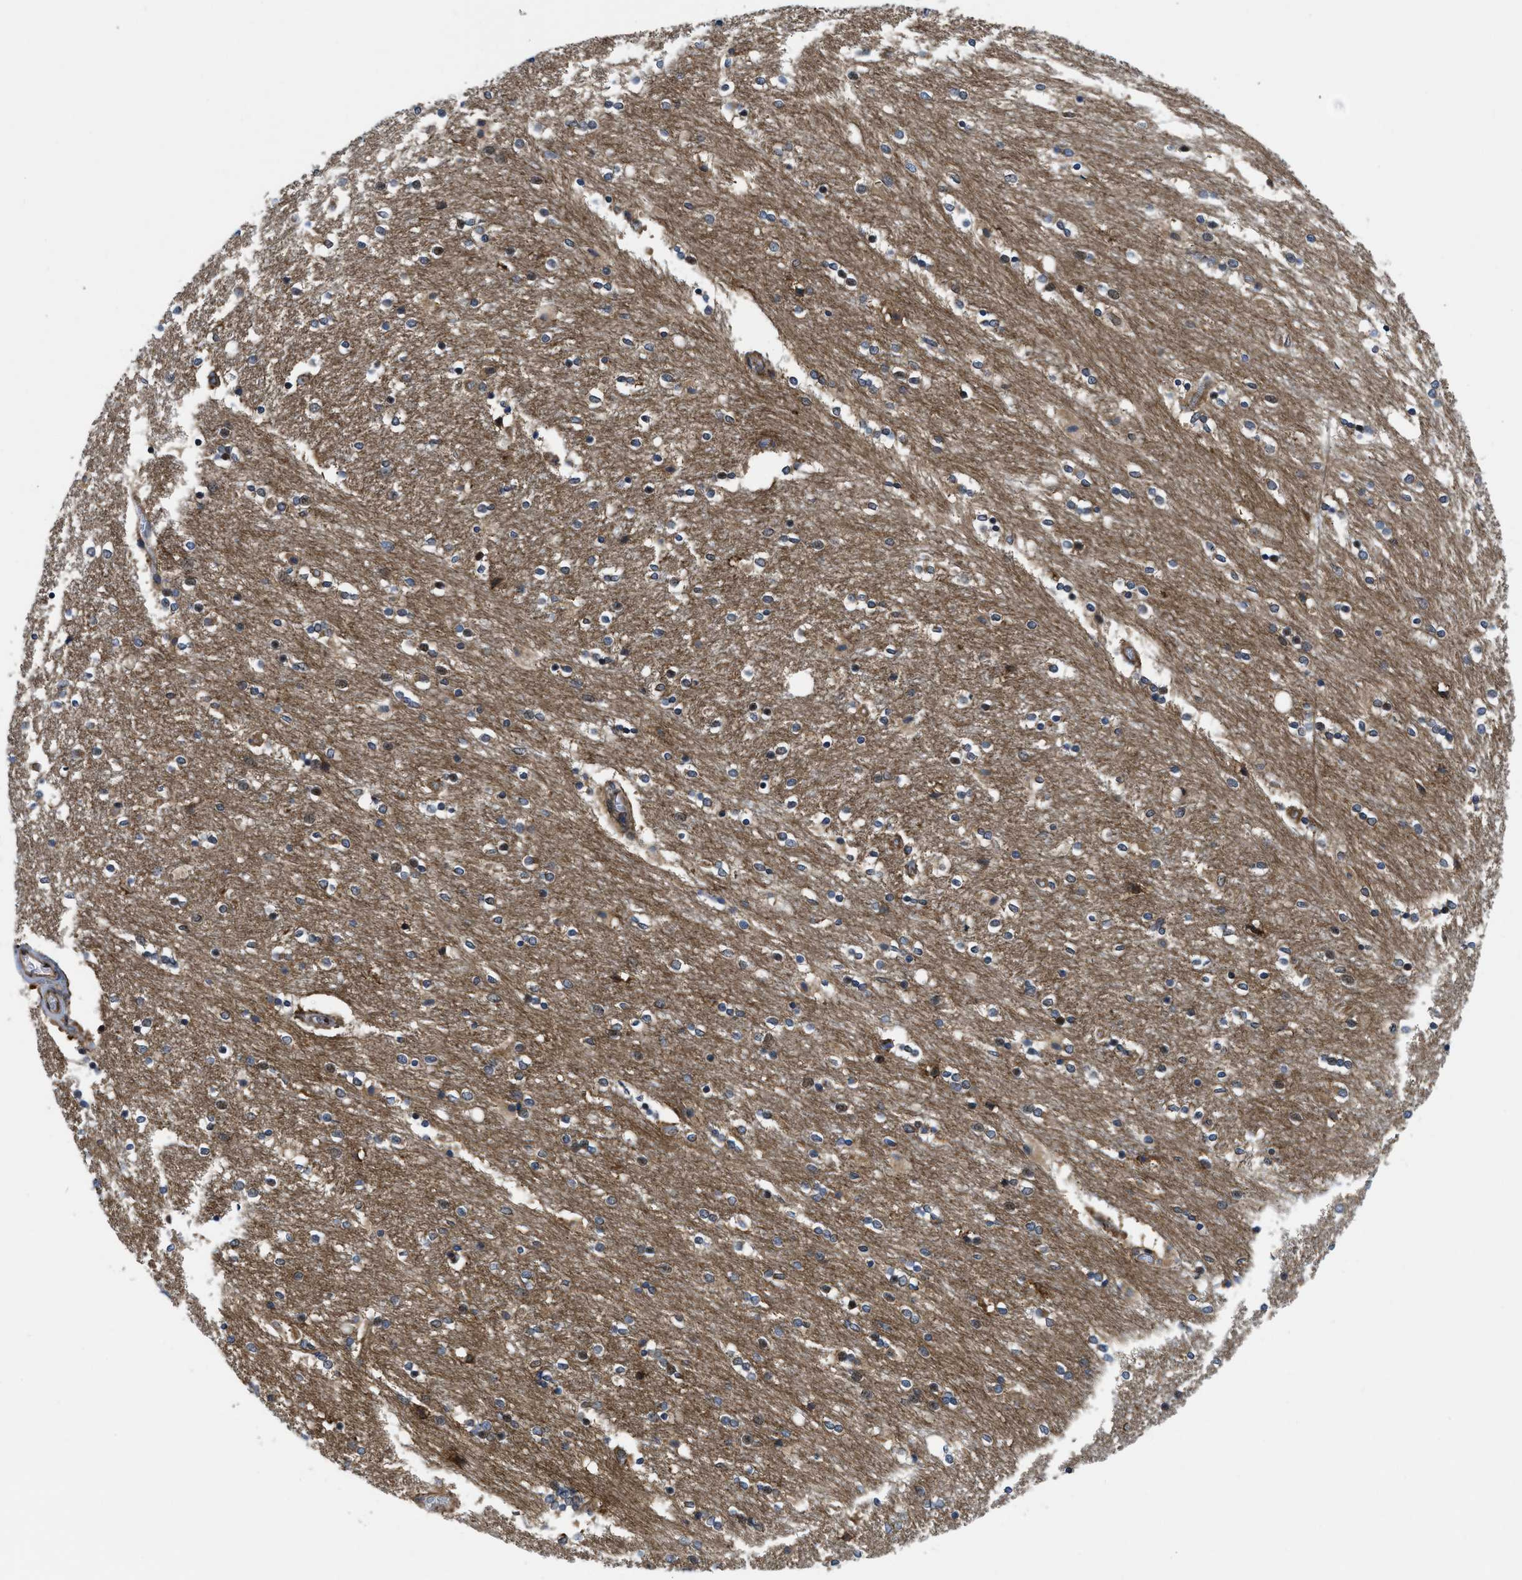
{"staining": {"intensity": "strong", "quantity": "<25%", "location": "cytoplasmic/membranous"}, "tissue": "caudate", "cell_type": "Glial cells", "image_type": "normal", "snomed": [{"axis": "morphology", "description": "Normal tissue, NOS"}, {"axis": "topography", "description": "Lateral ventricle wall"}], "caption": "Caudate stained with a protein marker shows strong staining in glial cells.", "gene": "PPP2CB", "patient": {"sex": "female", "age": 54}}